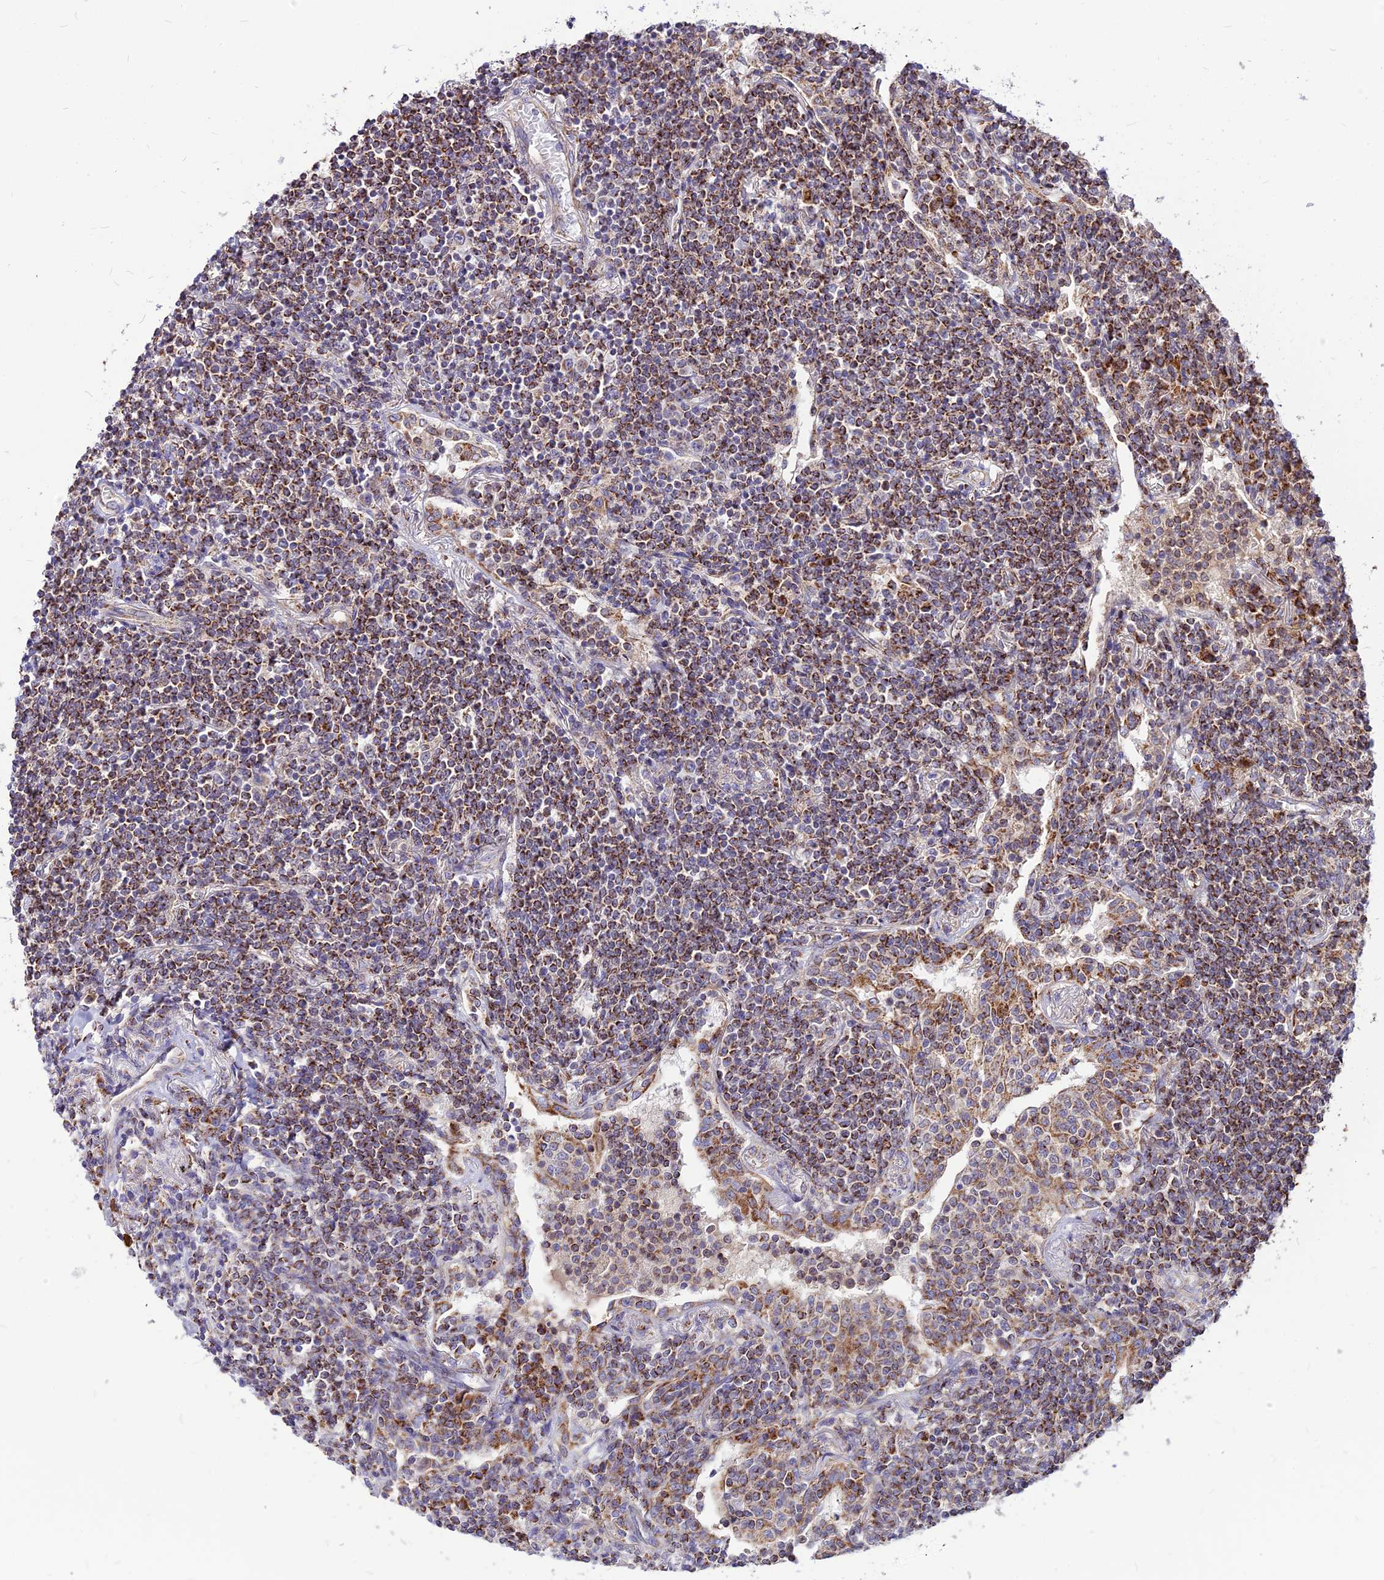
{"staining": {"intensity": "moderate", "quantity": ">75%", "location": "cytoplasmic/membranous"}, "tissue": "lymphoma", "cell_type": "Tumor cells", "image_type": "cancer", "snomed": [{"axis": "morphology", "description": "Malignant lymphoma, non-Hodgkin's type, Low grade"}, {"axis": "topography", "description": "Lung"}], "caption": "DAB immunohistochemical staining of human malignant lymphoma, non-Hodgkin's type (low-grade) demonstrates moderate cytoplasmic/membranous protein positivity in about >75% of tumor cells.", "gene": "ECI1", "patient": {"sex": "female", "age": 71}}